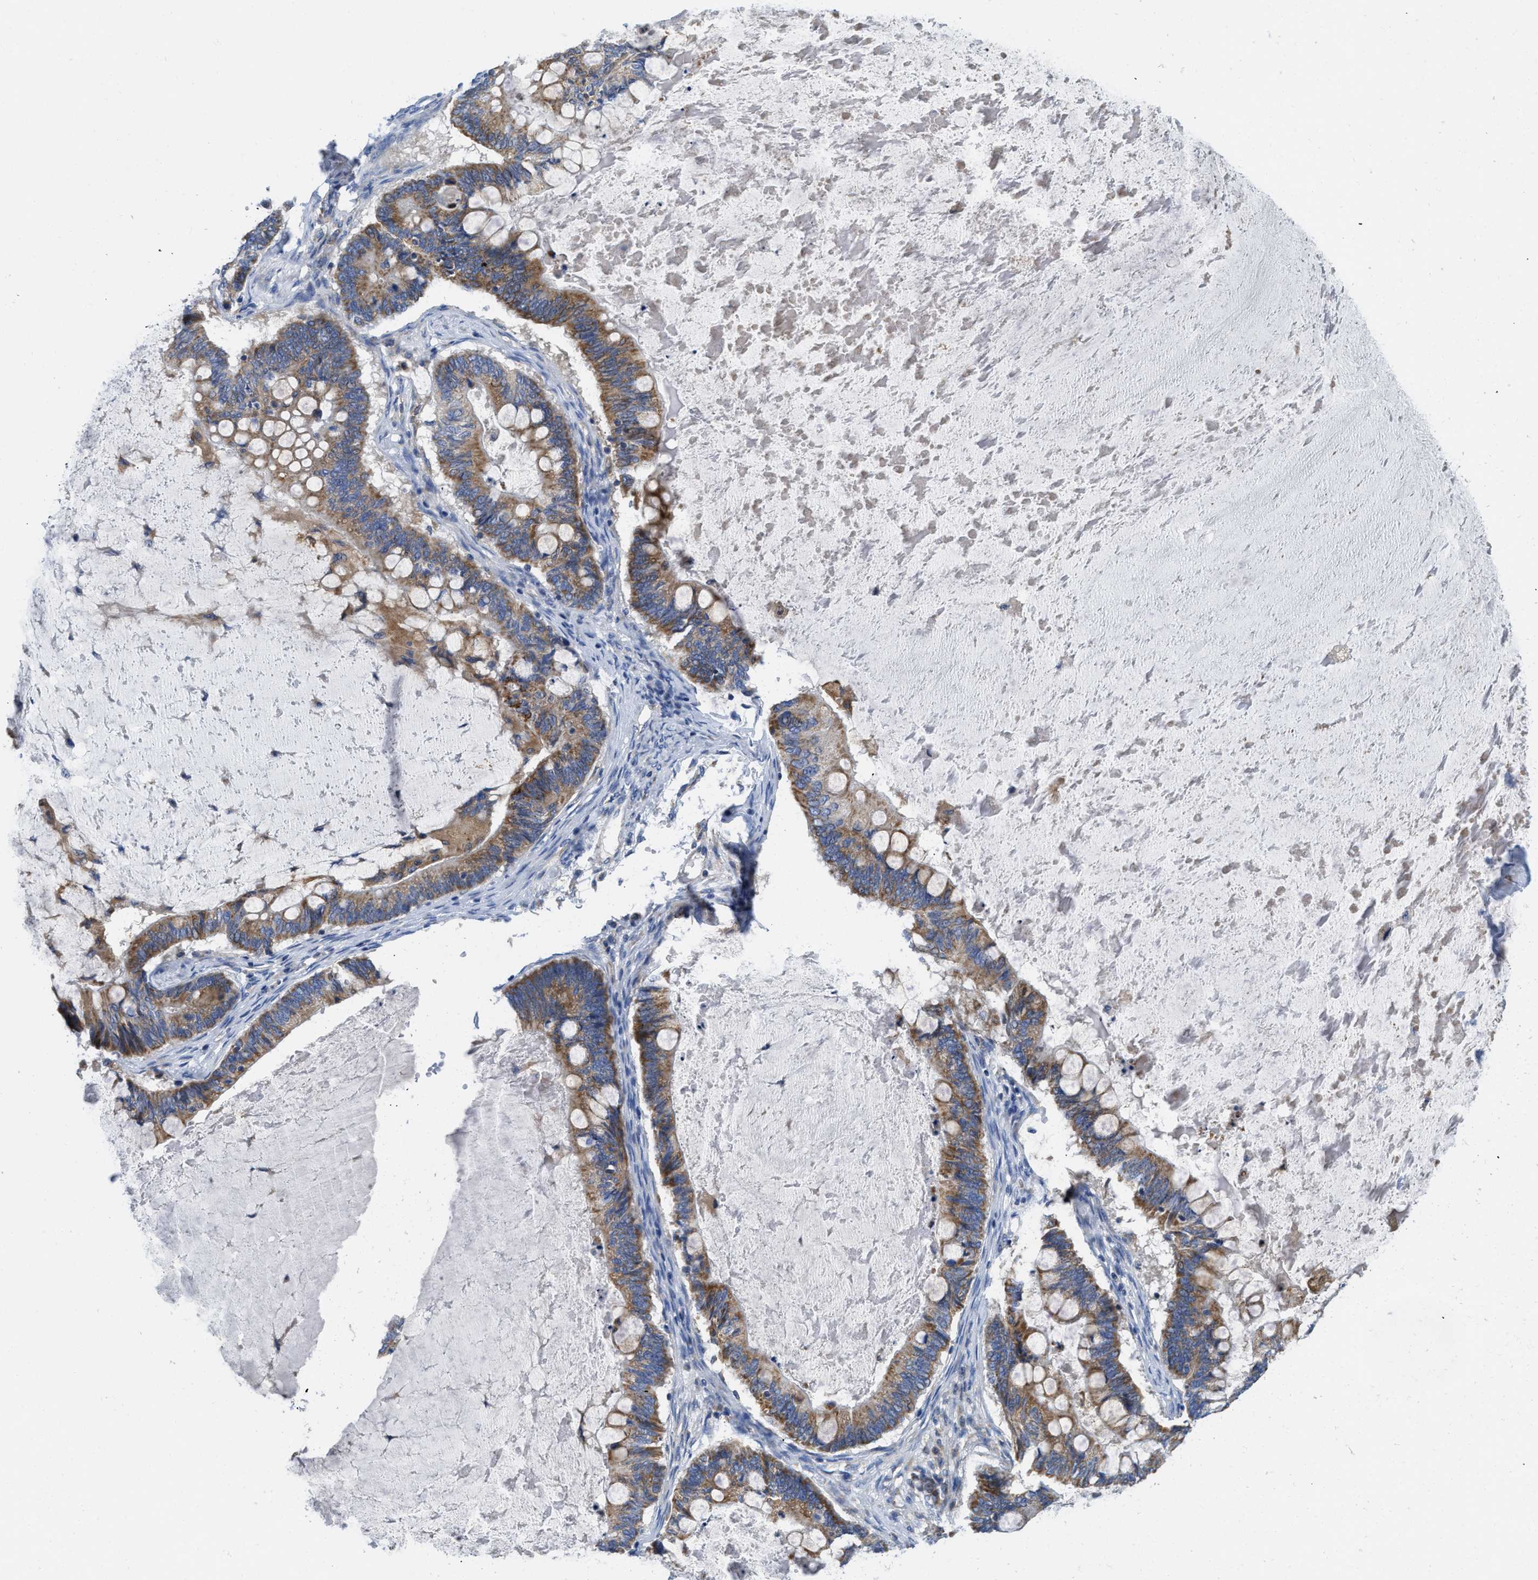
{"staining": {"intensity": "moderate", "quantity": ">75%", "location": "cytoplasmic/membranous"}, "tissue": "ovarian cancer", "cell_type": "Tumor cells", "image_type": "cancer", "snomed": [{"axis": "morphology", "description": "Cystadenocarcinoma, mucinous, NOS"}, {"axis": "topography", "description": "Ovary"}], "caption": "Protein expression analysis of ovarian cancer exhibits moderate cytoplasmic/membranous positivity in about >75% of tumor cells. The staining was performed using DAB (3,3'-diaminobenzidine) to visualize the protein expression in brown, while the nuclei were stained in blue with hematoxylin (Magnification: 20x).", "gene": "SLC25A13", "patient": {"sex": "female", "age": 61}}